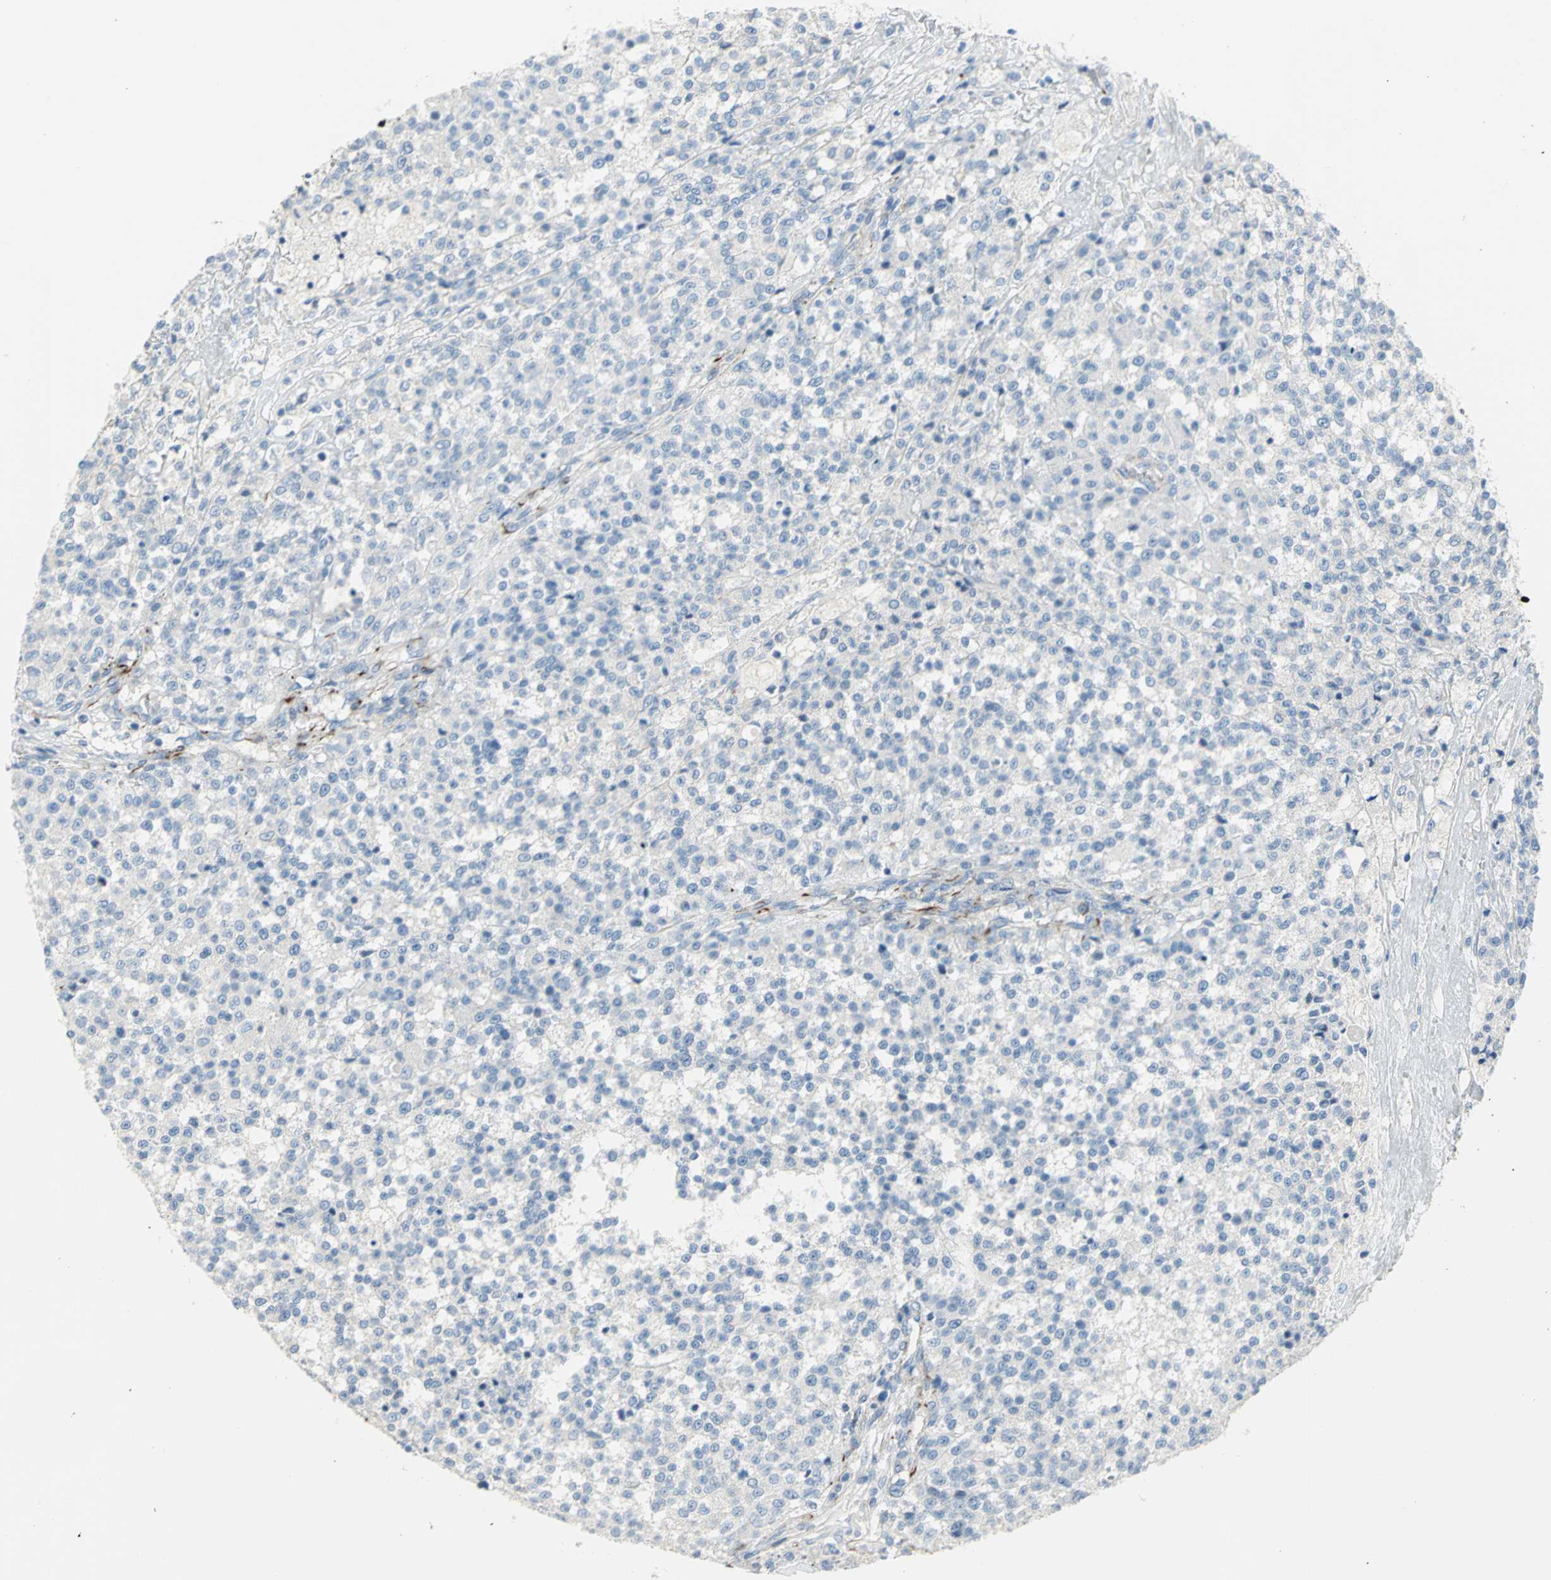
{"staining": {"intensity": "negative", "quantity": "none", "location": "none"}, "tissue": "testis cancer", "cell_type": "Tumor cells", "image_type": "cancer", "snomed": [{"axis": "morphology", "description": "Seminoma, NOS"}, {"axis": "topography", "description": "Testis"}], "caption": "A micrograph of testis cancer stained for a protein exhibits no brown staining in tumor cells.", "gene": "ALOX15", "patient": {"sex": "male", "age": 59}}